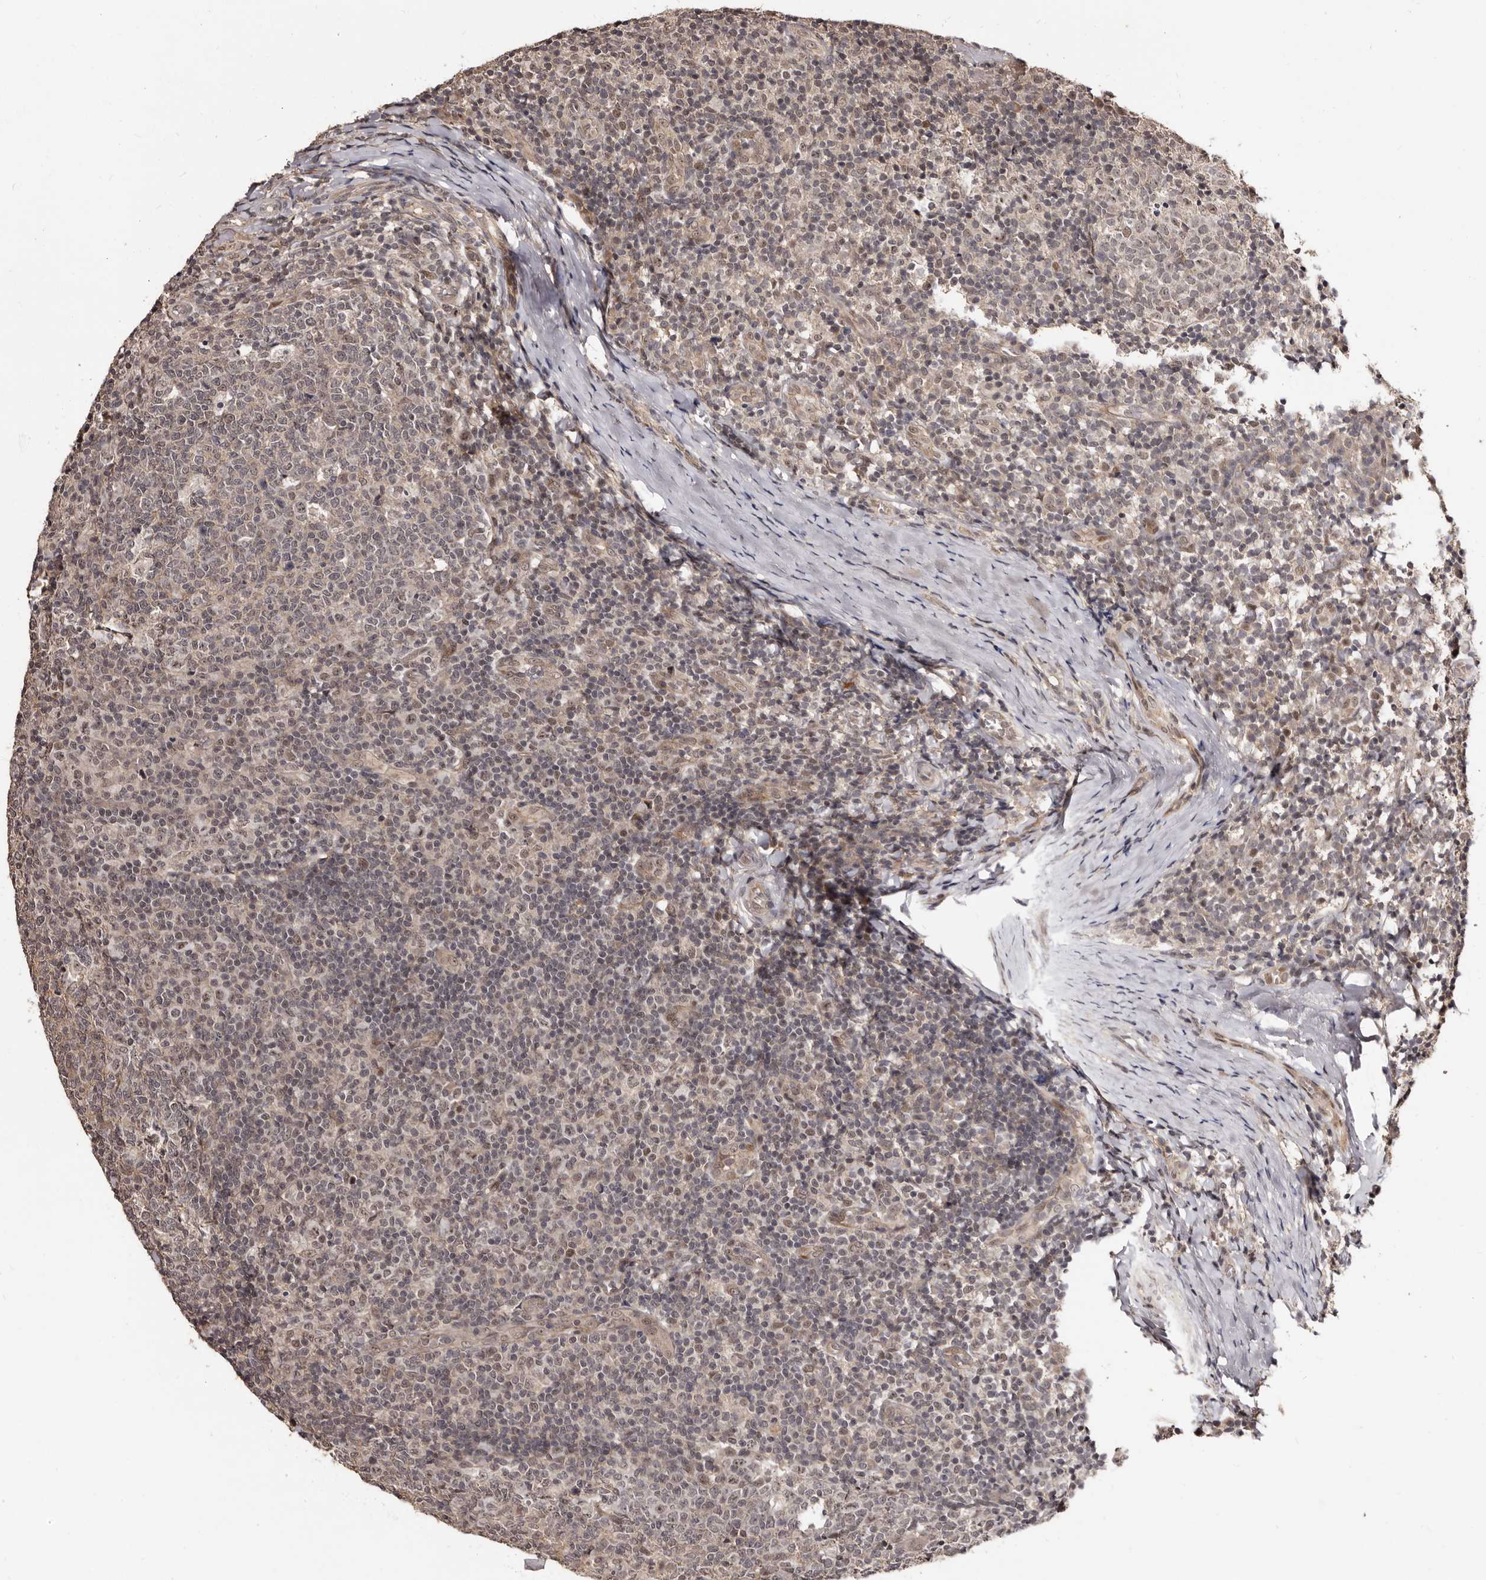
{"staining": {"intensity": "weak", "quantity": ">75%", "location": "nuclear"}, "tissue": "tonsil", "cell_type": "Germinal center cells", "image_type": "normal", "snomed": [{"axis": "morphology", "description": "Normal tissue, NOS"}, {"axis": "topography", "description": "Tonsil"}], "caption": "An image showing weak nuclear expression in approximately >75% of germinal center cells in unremarkable tonsil, as visualized by brown immunohistochemical staining.", "gene": "TBC1D22B", "patient": {"sex": "female", "age": 19}}